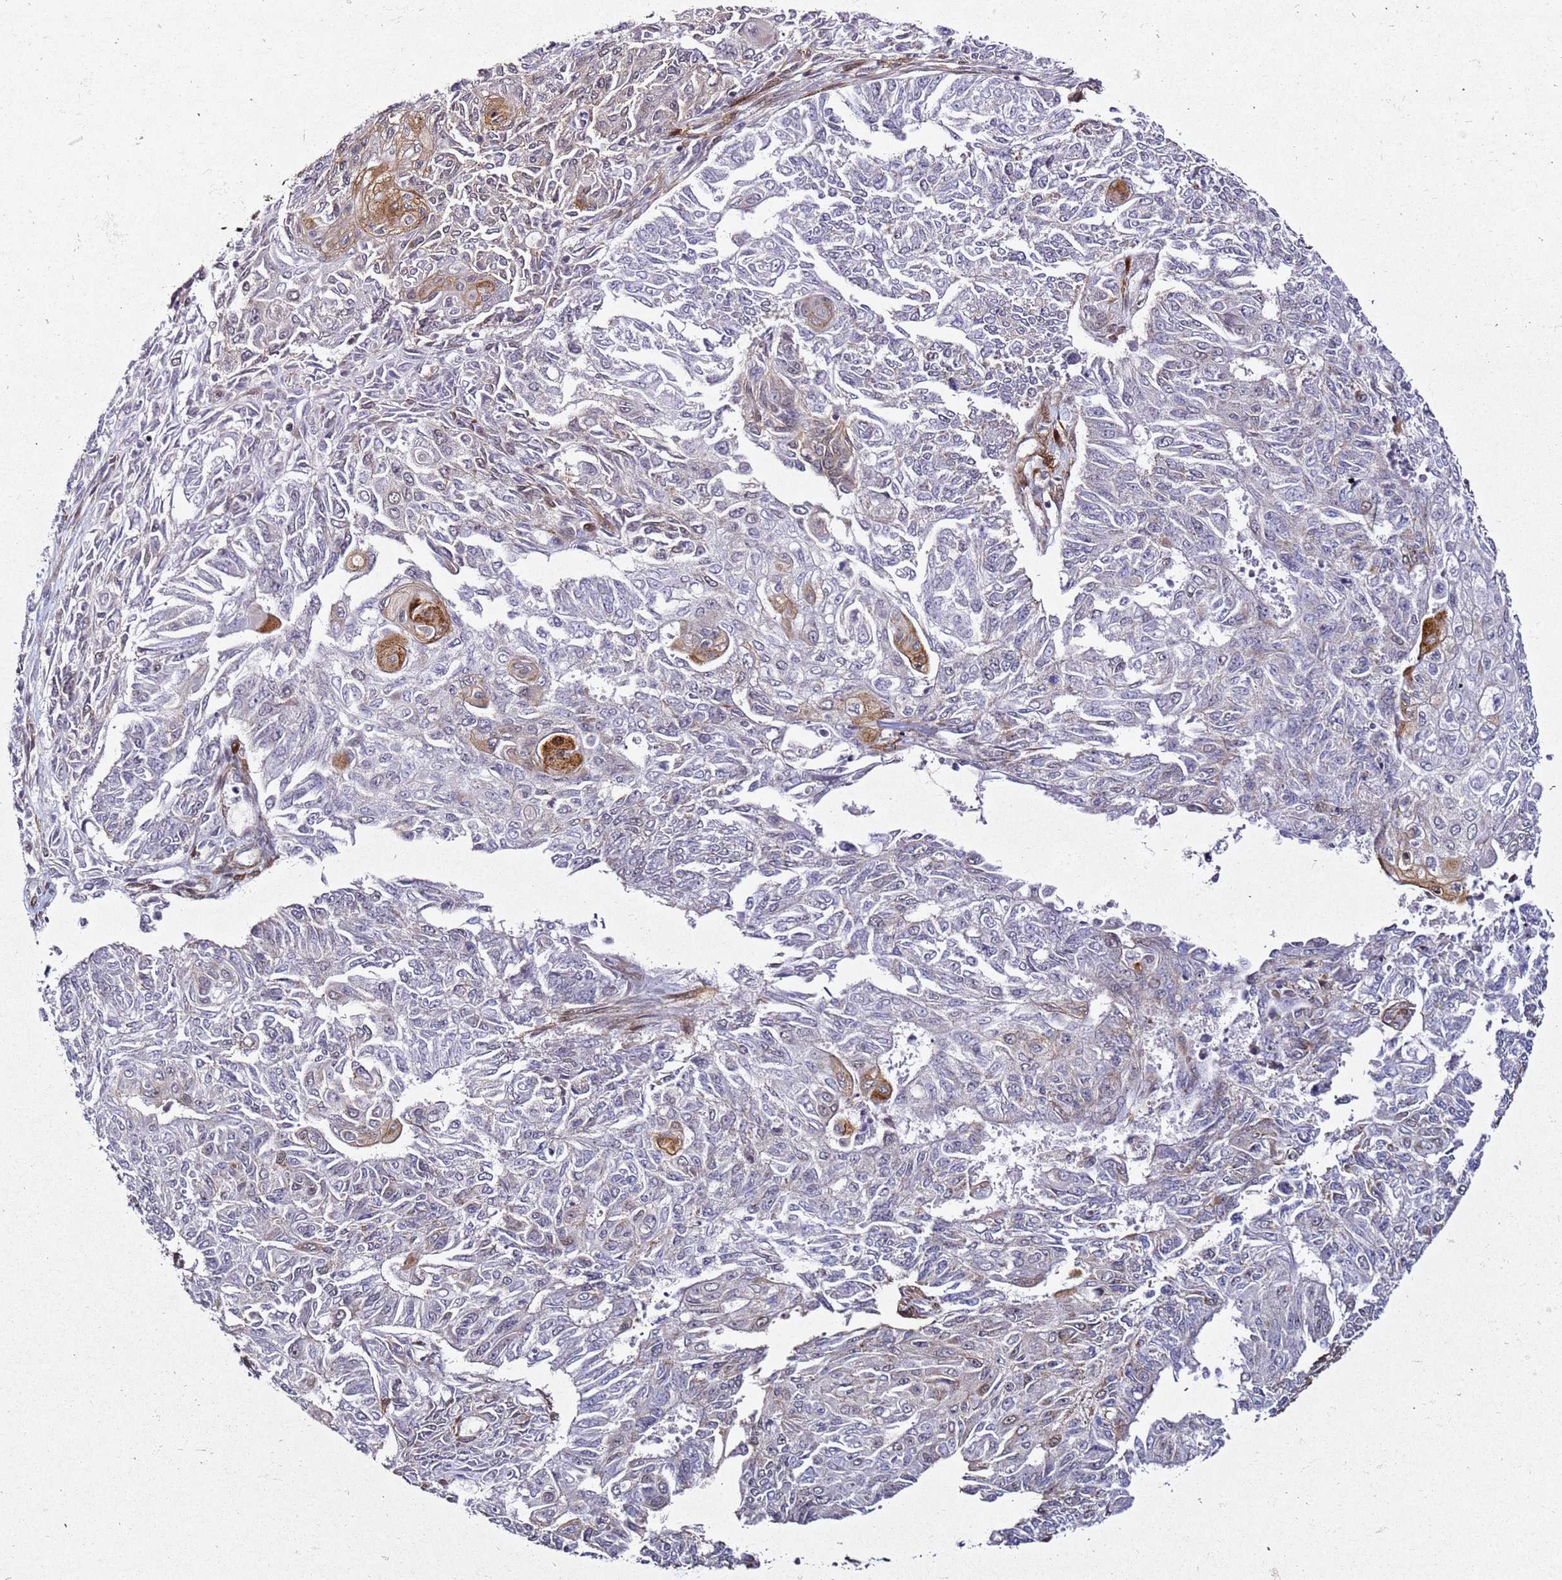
{"staining": {"intensity": "weak", "quantity": "<25%", "location": "cytoplasmic/membranous"}, "tissue": "endometrial cancer", "cell_type": "Tumor cells", "image_type": "cancer", "snomed": [{"axis": "morphology", "description": "Adenocarcinoma, NOS"}, {"axis": "topography", "description": "Endometrium"}], "caption": "Immunohistochemistry image of neoplastic tissue: endometrial adenocarcinoma stained with DAB (3,3'-diaminobenzidine) shows no significant protein expression in tumor cells. The staining is performed using DAB (3,3'-diaminobenzidine) brown chromogen with nuclei counter-stained in using hematoxylin.", "gene": "ZNF296", "patient": {"sex": "female", "age": 32}}